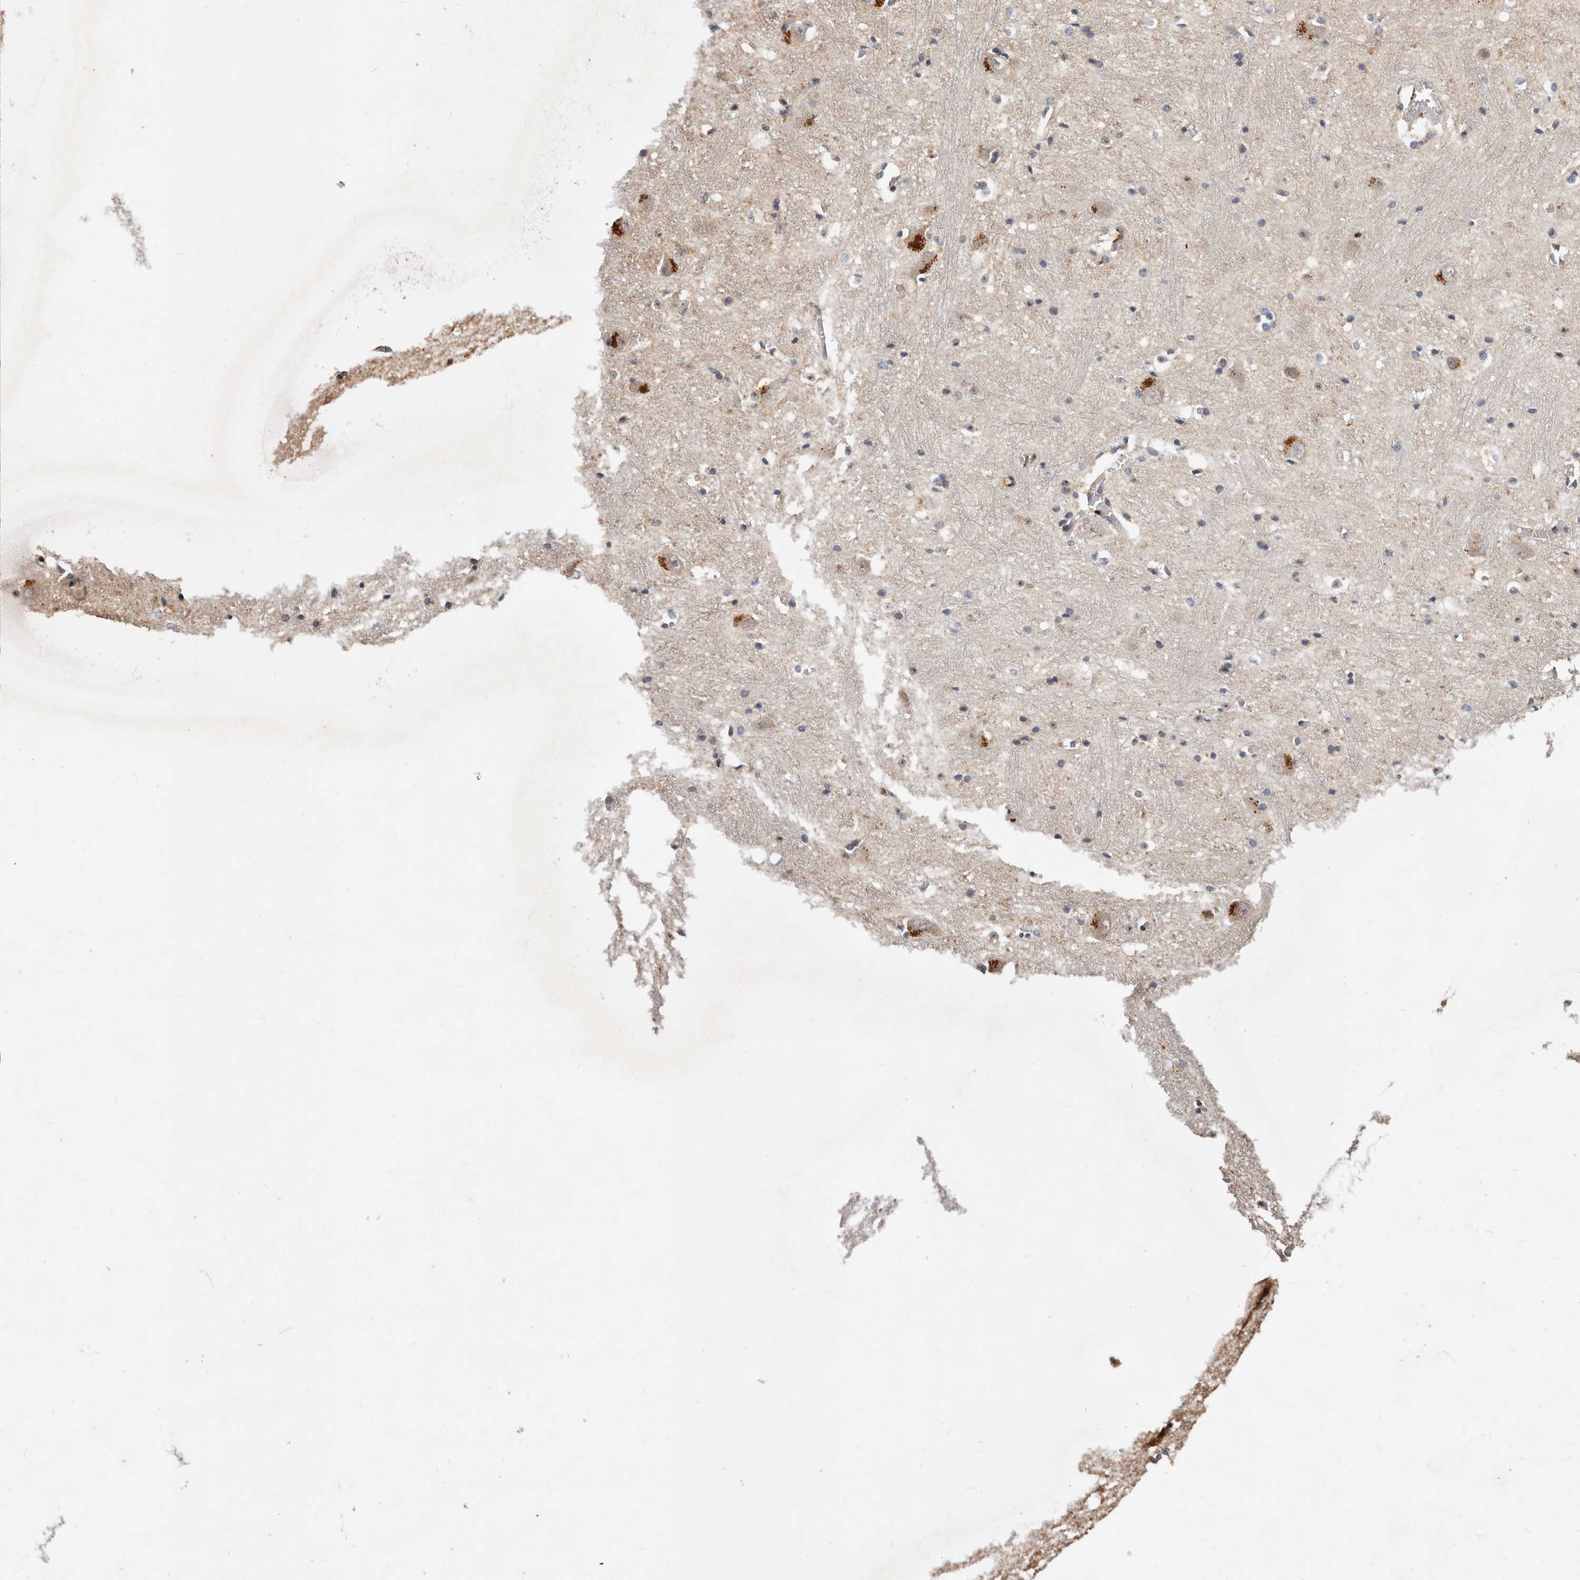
{"staining": {"intensity": "weak", "quantity": "<25%", "location": "cytoplasmic/membranous"}, "tissue": "hippocampus", "cell_type": "Glial cells", "image_type": "normal", "snomed": [{"axis": "morphology", "description": "Normal tissue, NOS"}, {"axis": "topography", "description": "Hippocampus"}], "caption": "High power microscopy photomicrograph of an immunohistochemistry histopathology image of unremarkable hippocampus, revealing no significant staining in glial cells.", "gene": "USP33", "patient": {"sex": "female", "age": 52}}